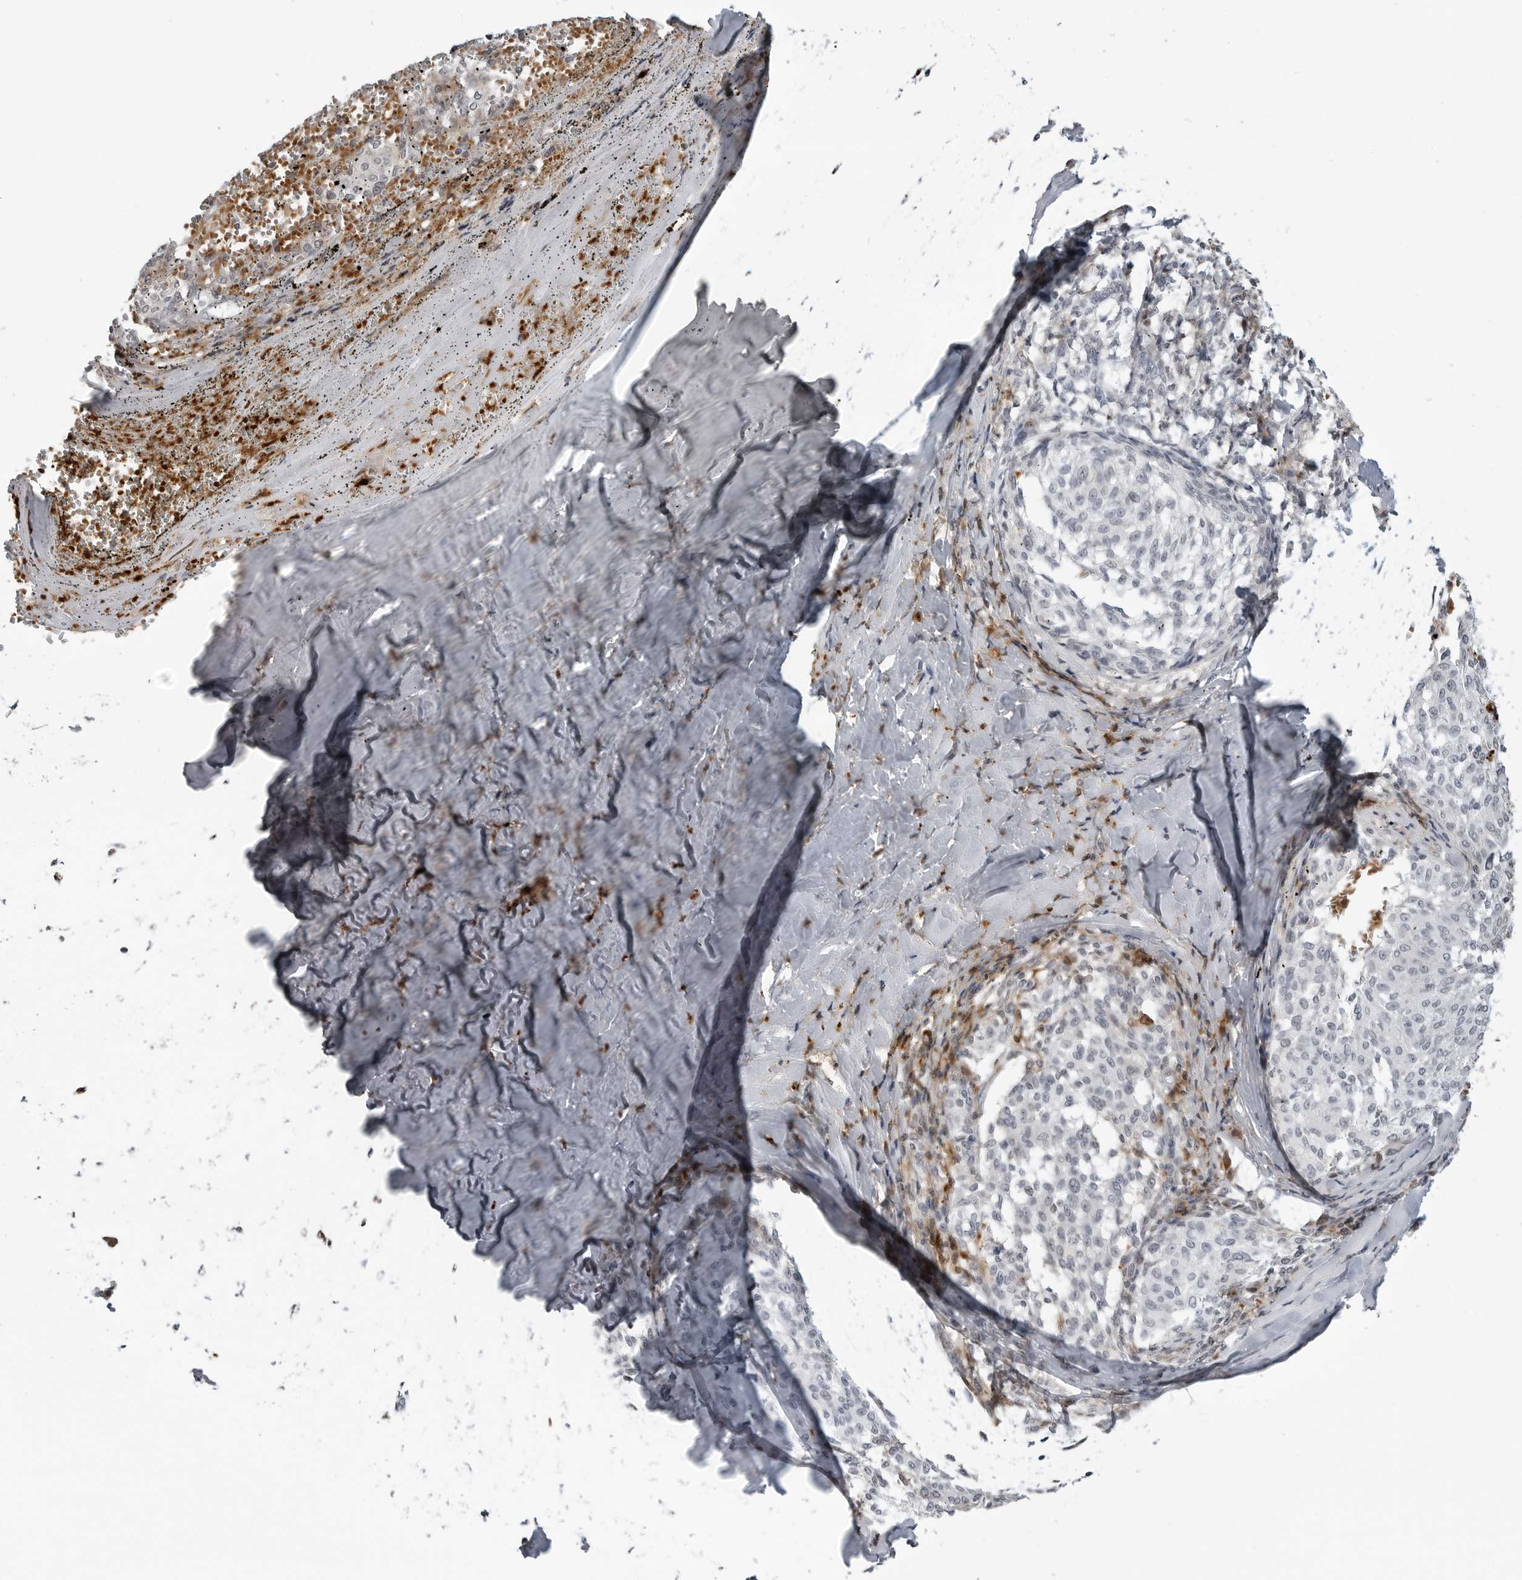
{"staining": {"intensity": "negative", "quantity": "none", "location": "none"}, "tissue": "melanoma", "cell_type": "Tumor cells", "image_type": "cancer", "snomed": [{"axis": "morphology", "description": "Malignant melanoma, NOS"}, {"axis": "topography", "description": "Skin"}], "caption": "An immunohistochemistry histopathology image of melanoma is shown. There is no staining in tumor cells of melanoma.", "gene": "CXCR5", "patient": {"sex": "female", "age": 72}}